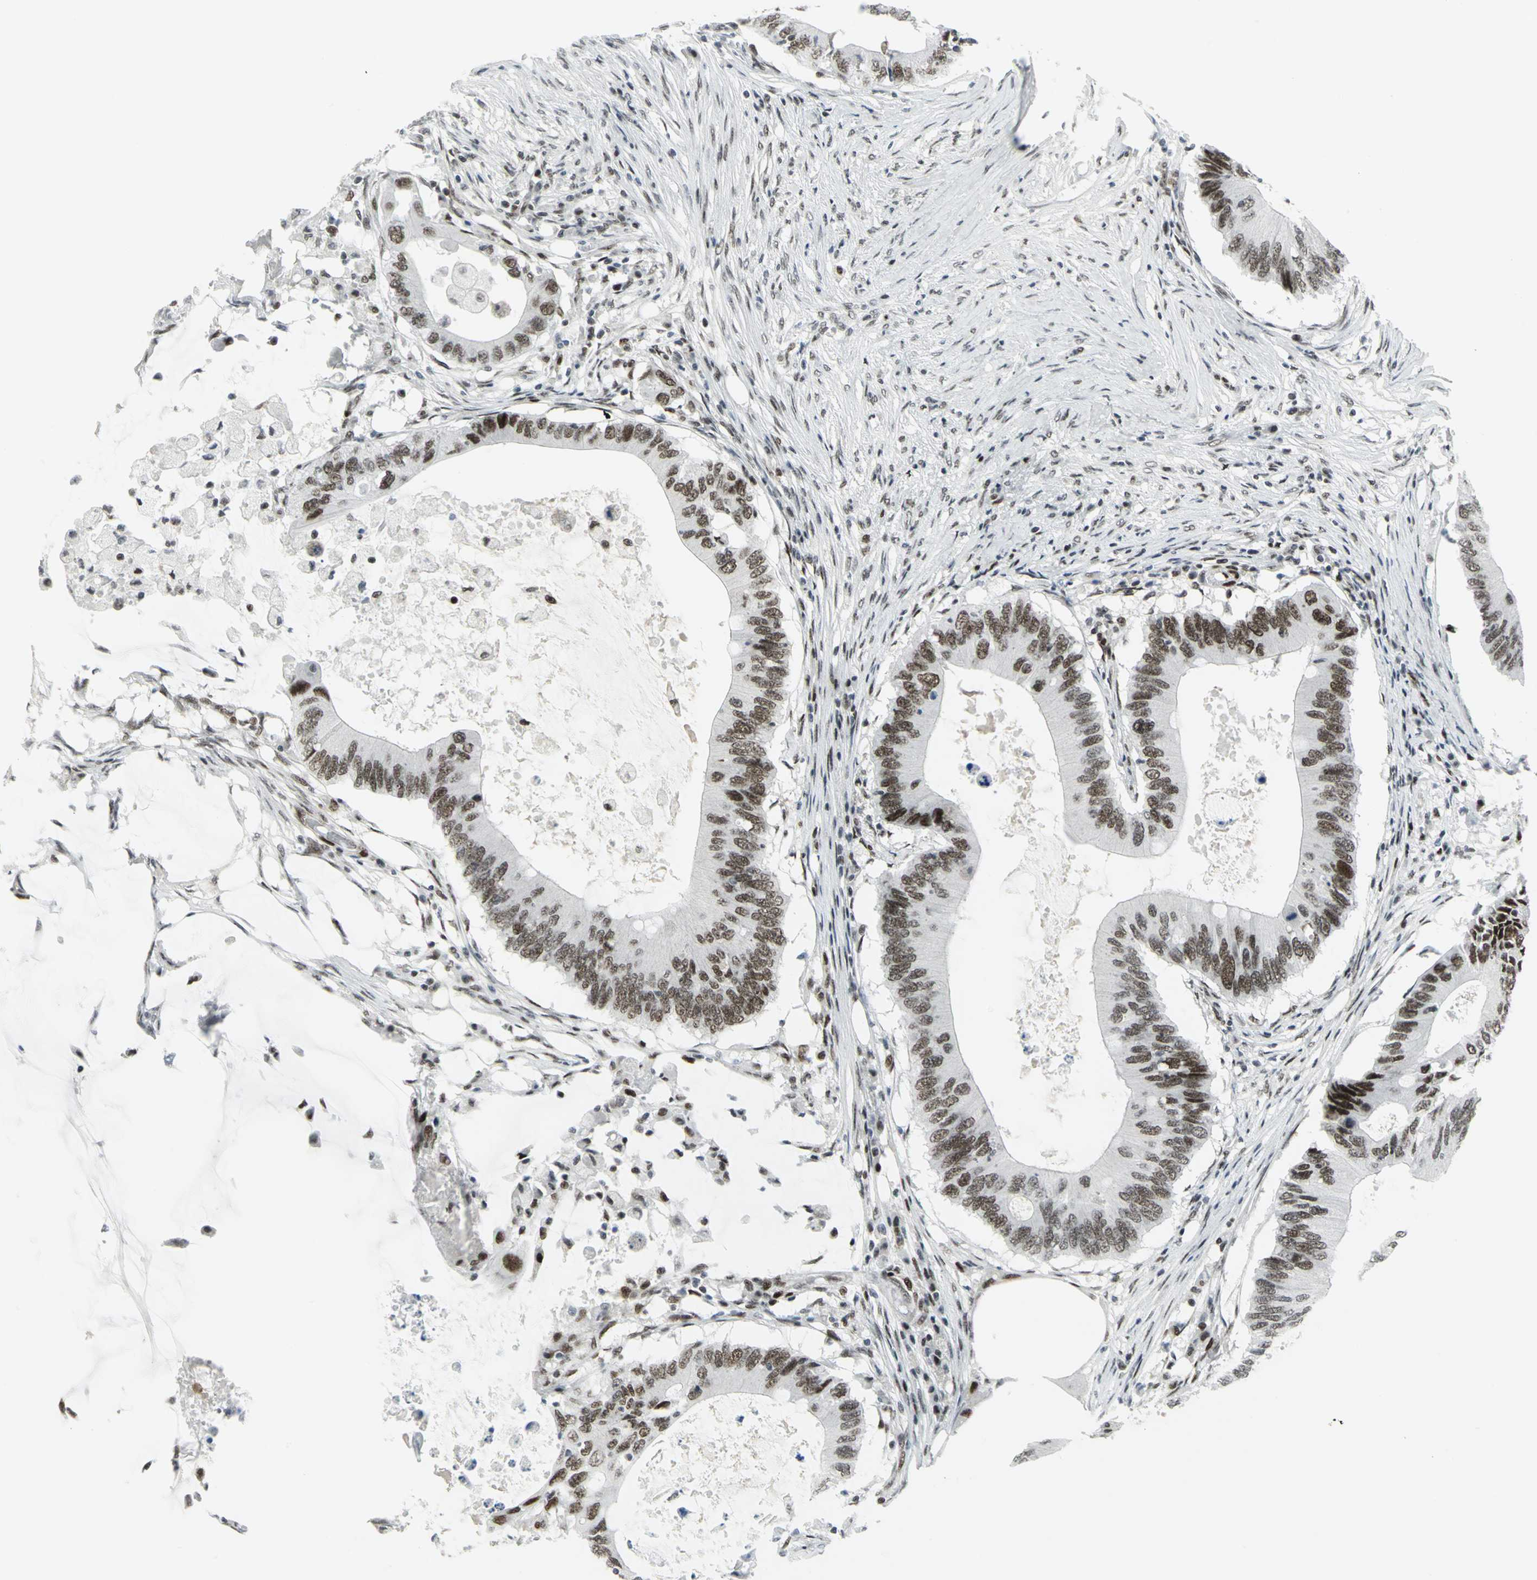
{"staining": {"intensity": "moderate", "quantity": ">75%", "location": "nuclear"}, "tissue": "colorectal cancer", "cell_type": "Tumor cells", "image_type": "cancer", "snomed": [{"axis": "morphology", "description": "Adenocarcinoma, NOS"}, {"axis": "topography", "description": "Colon"}], "caption": "Immunohistochemistry (IHC) staining of colorectal adenocarcinoma, which reveals medium levels of moderate nuclear expression in about >75% of tumor cells indicating moderate nuclear protein staining. The staining was performed using DAB (3,3'-diaminobenzidine) (brown) for protein detection and nuclei were counterstained in hematoxylin (blue).", "gene": "SMARCA4", "patient": {"sex": "male", "age": 71}}